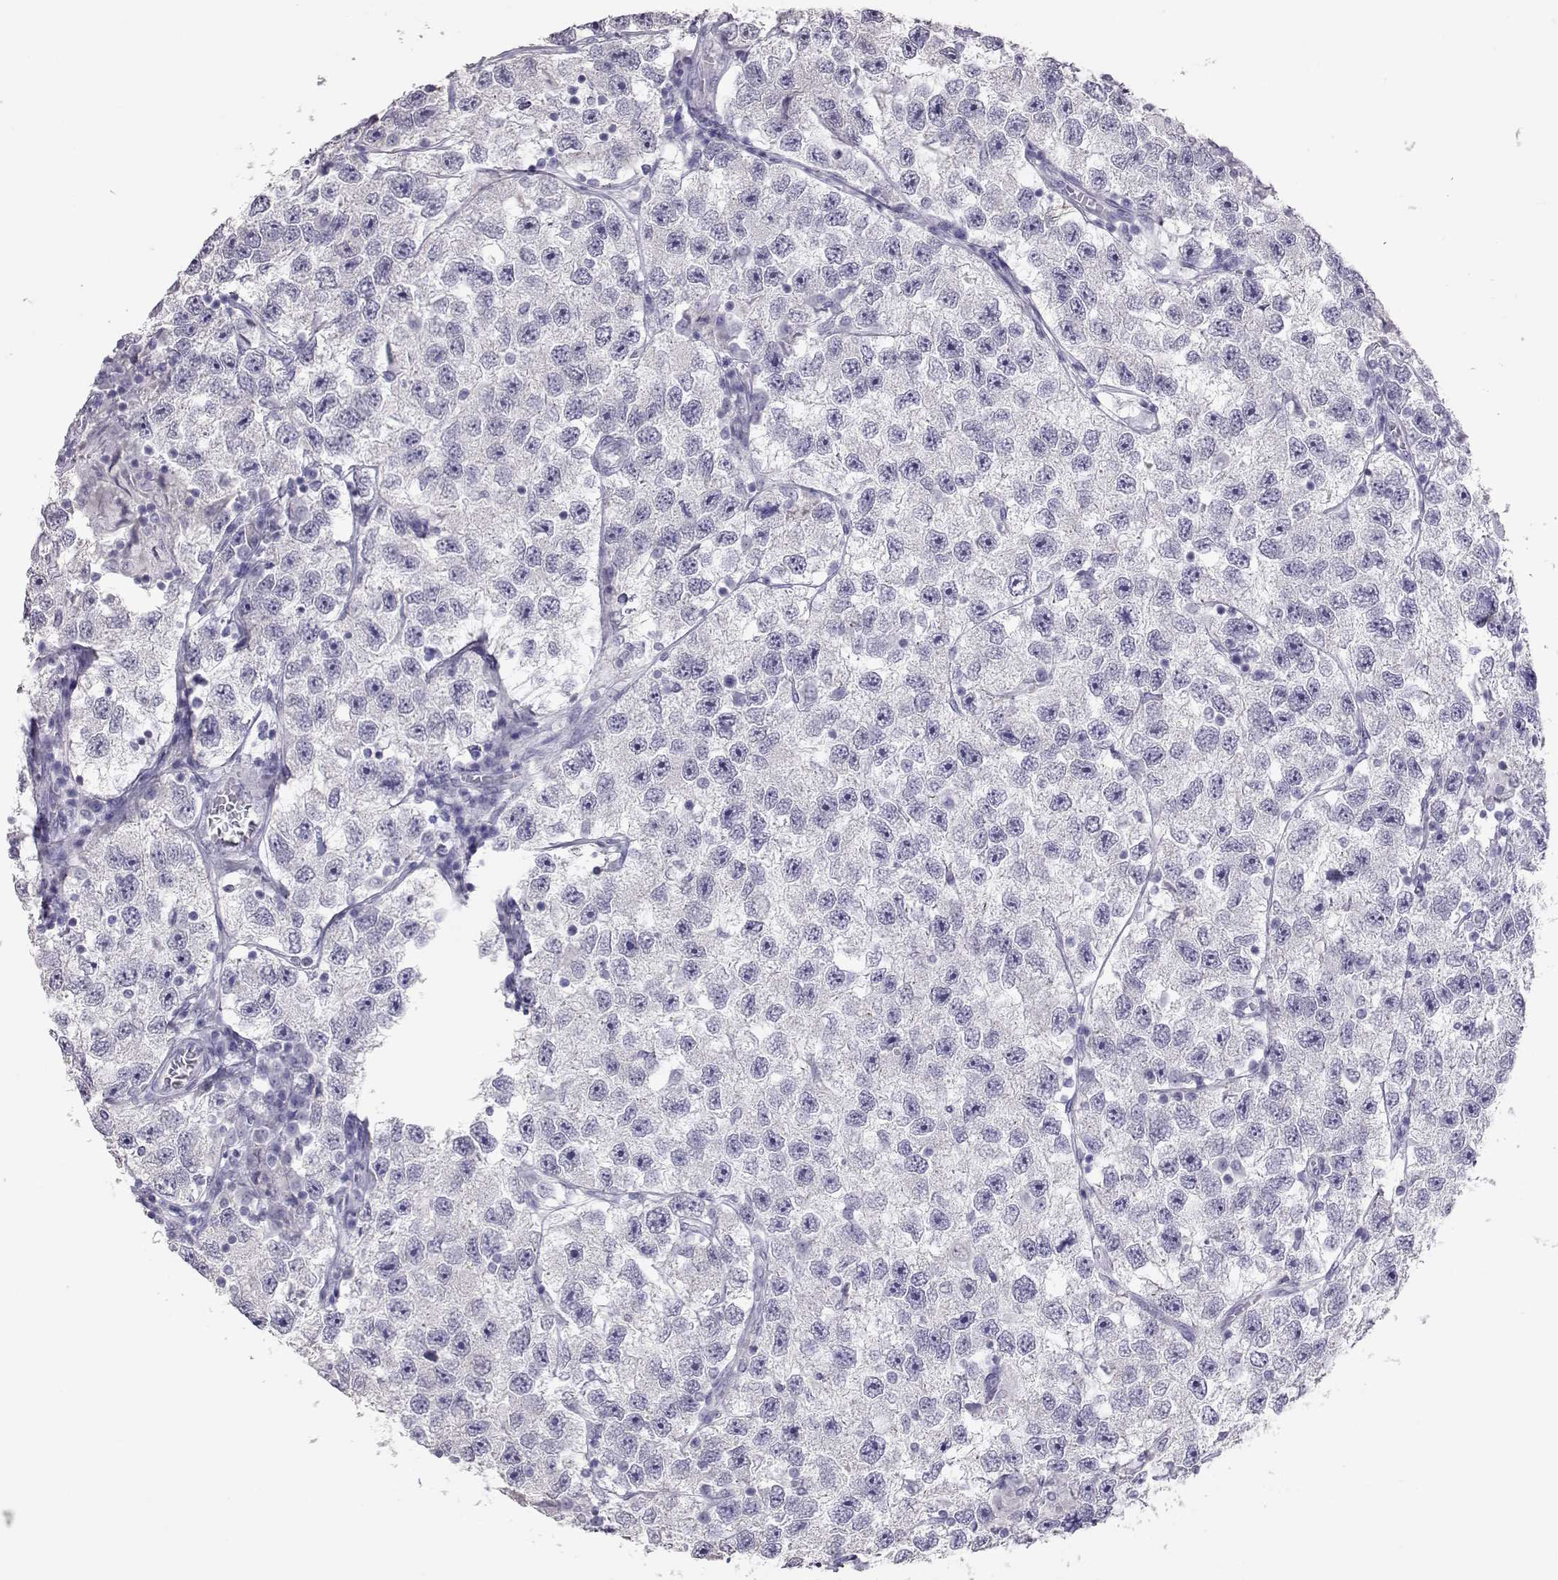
{"staining": {"intensity": "negative", "quantity": "none", "location": "none"}, "tissue": "testis cancer", "cell_type": "Tumor cells", "image_type": "cancer", "snomed": [{"axis": "morphology", "description": "Seminoma, NOS"}, {"axis": "topography", "description": "Testis"}], "caption": "Immunohistochemistry (IHC) histopathology image of testis seminoma stained for a protein (brown), which demonstrates no staining in tumor cells.", "gene": "PMCH", "patient": {"sex": "male", "age": 26}}